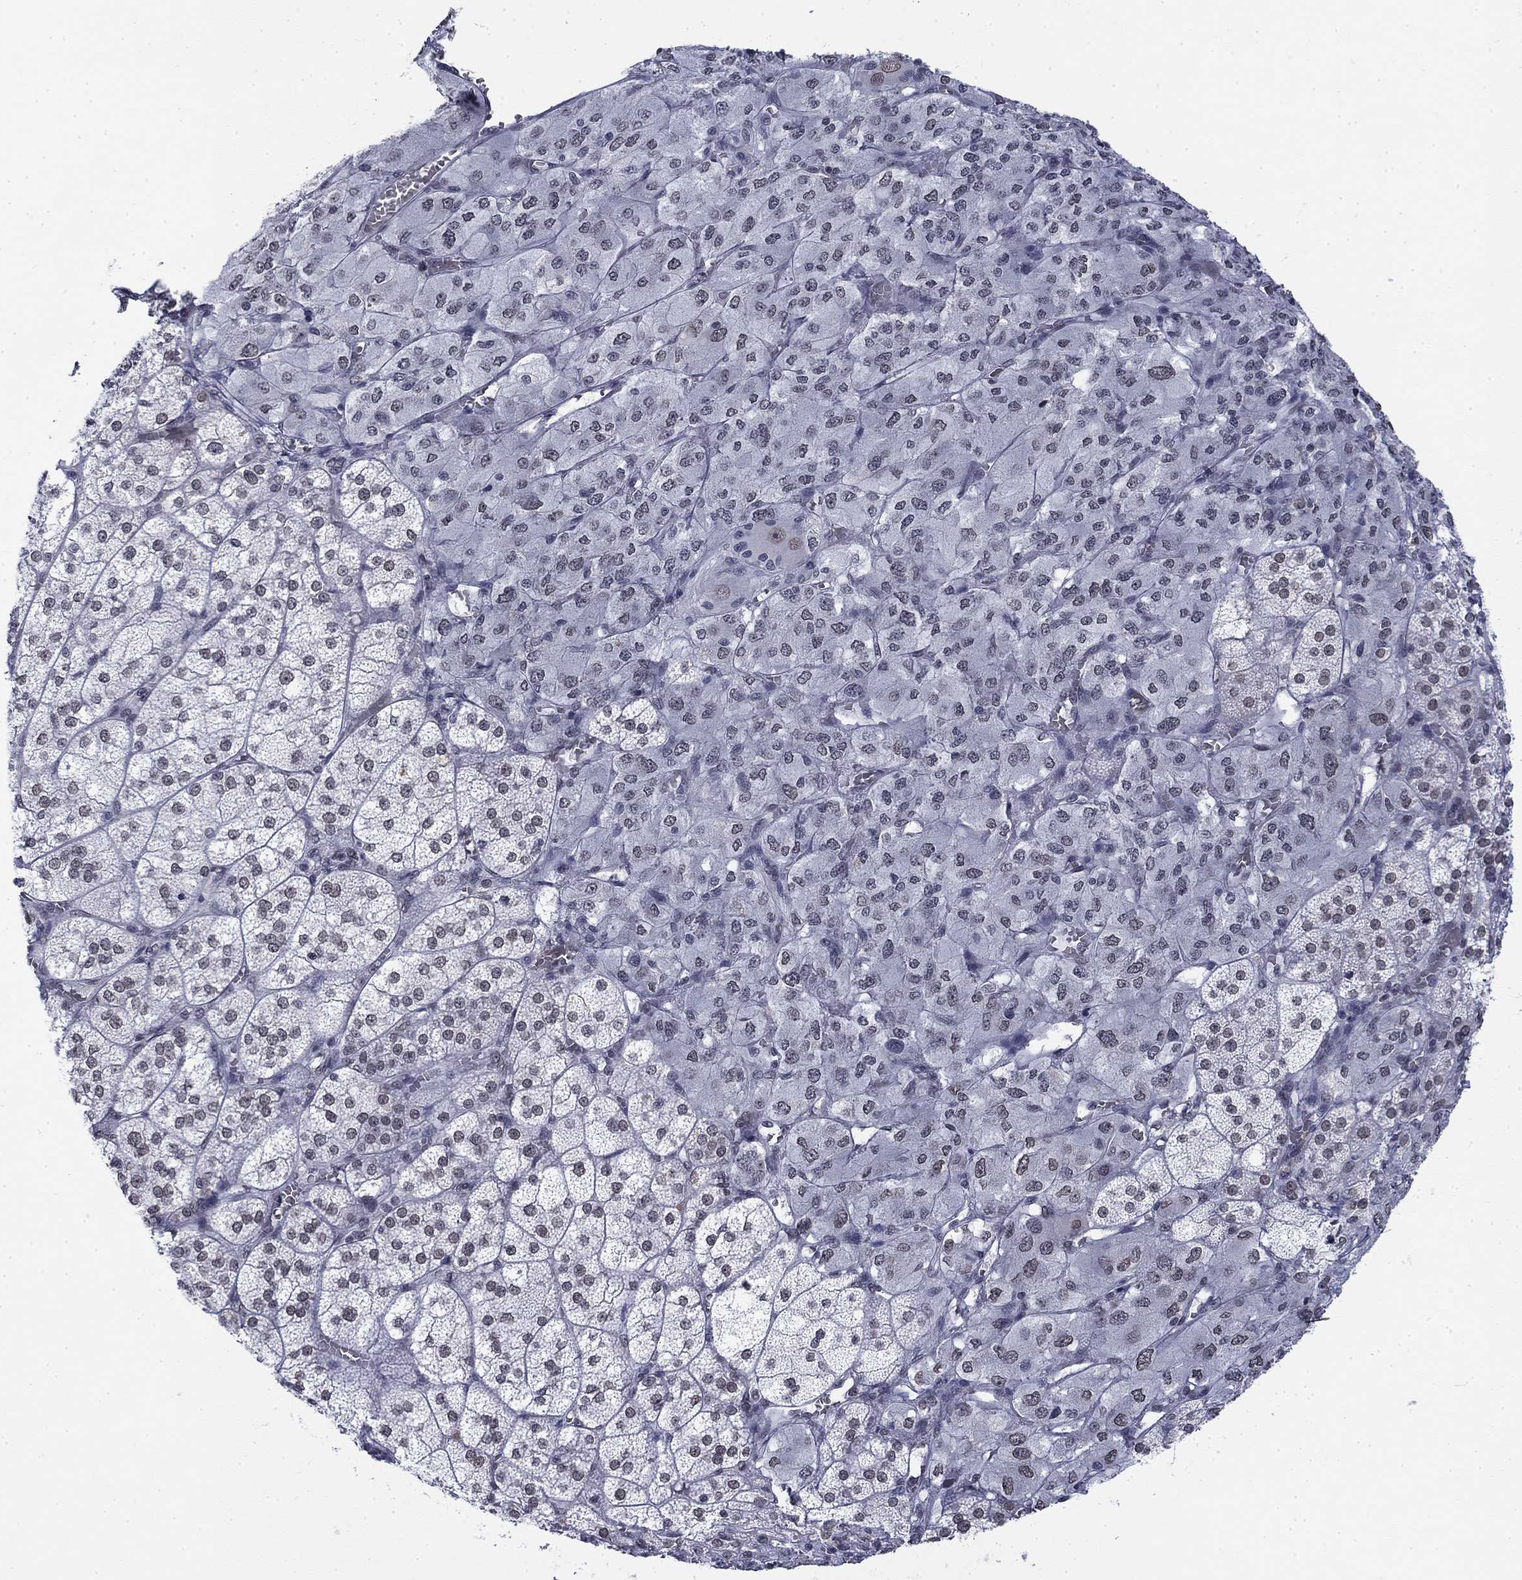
{"staining": {"intensity": "weak", "quantity": "25%-75%", "location": "nuclear"}, "tissue": "adrenal gland", "cell_type": "Glandular cells", "image_type": "normal", "snomed": [{"axis": "morphology", "description": "Normal tissue, NOS"}, {"axis": "topography", "description": "Adrenal gland"}], "caption": "Adrenal gland stained with immunohistochemistry demonstrates weak nuclear positivity in approximately 25%-75% of glandular cells. (DAB (3,3'-diaminobenzidine) = brown stain, brightfield microscopy at high magnification).", "gene": "TOR1AIP1", "patient": {"sex": "female", "age": 60}}